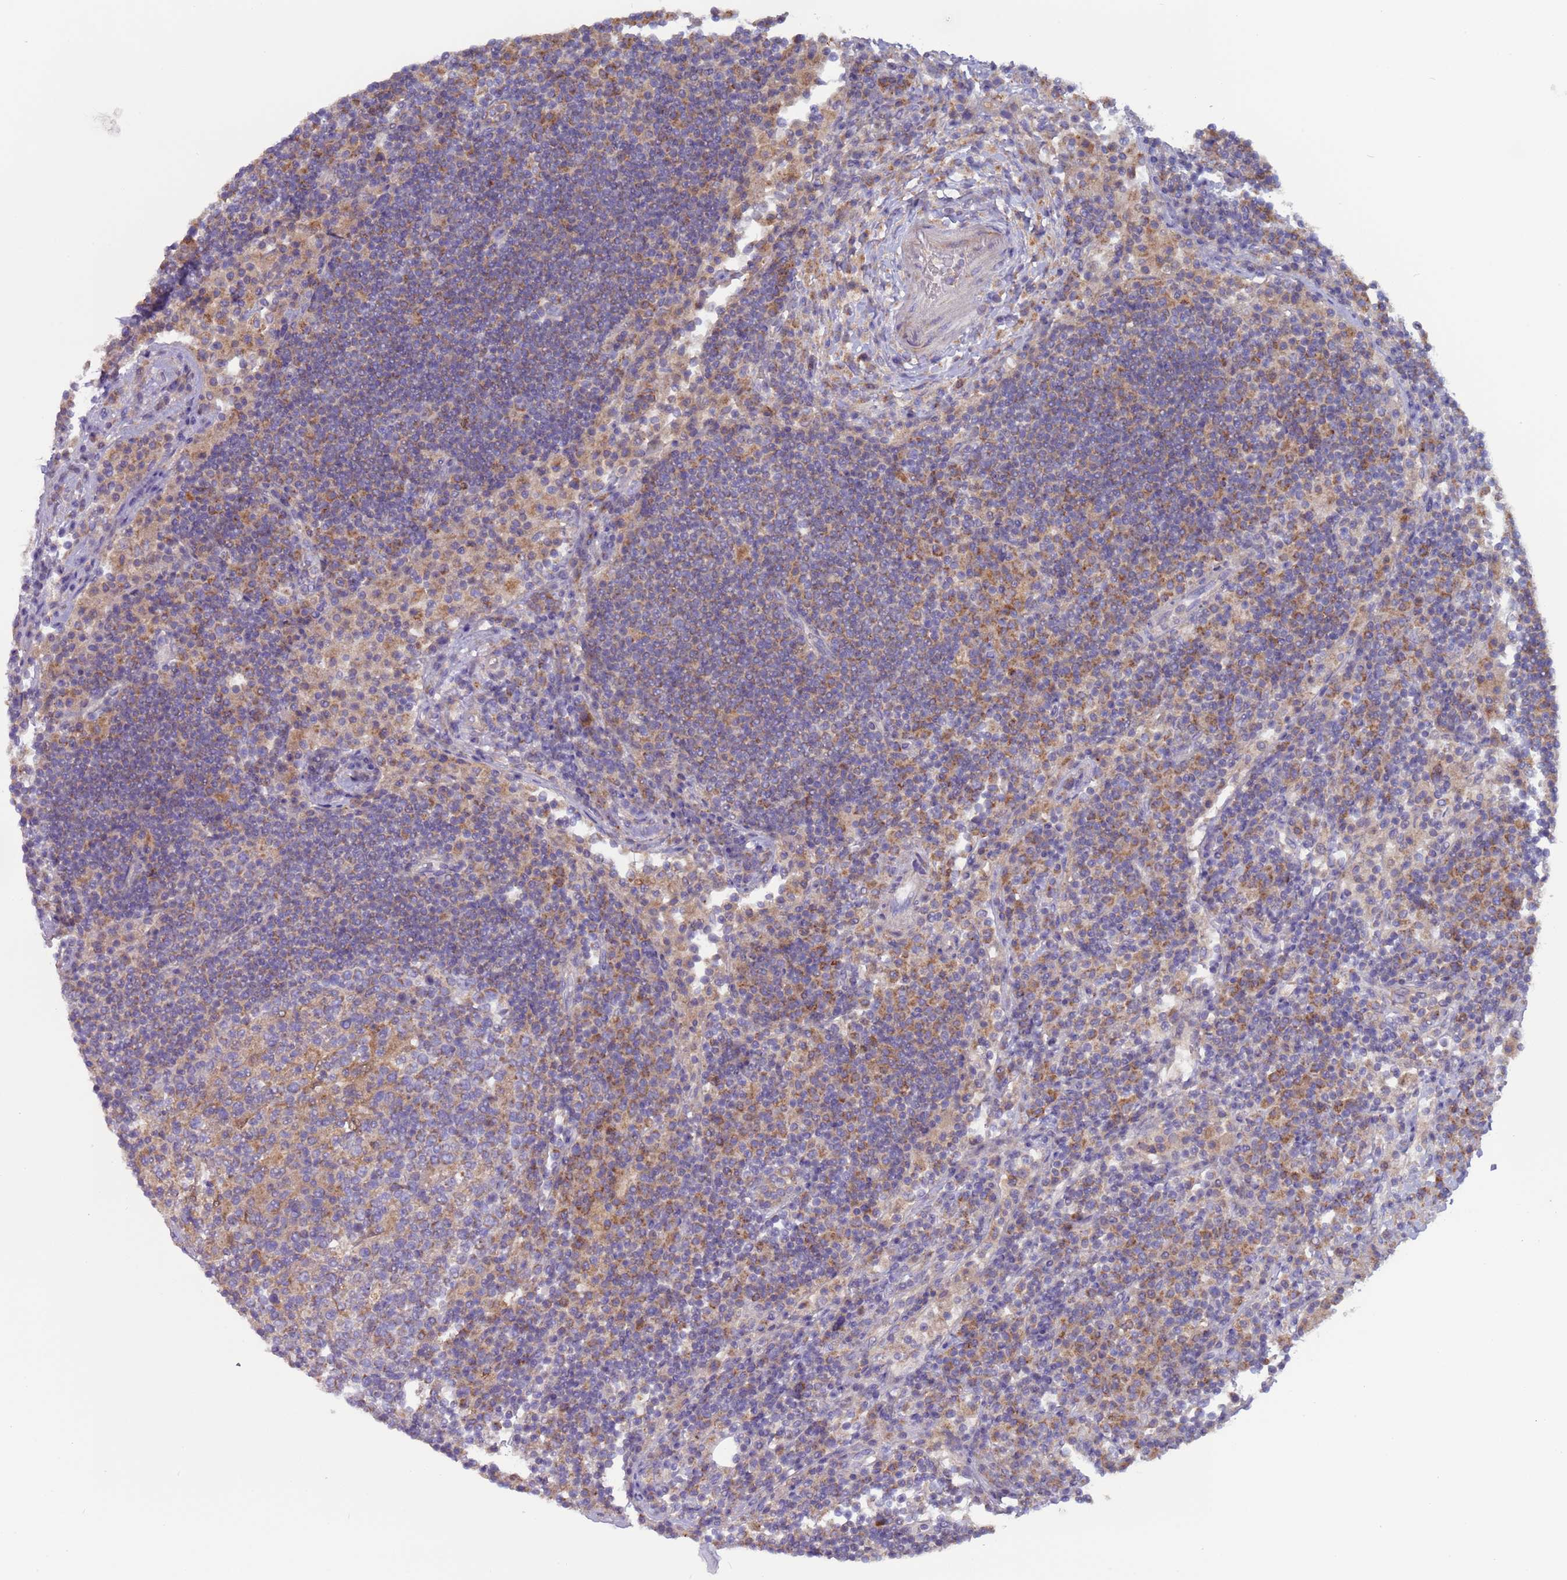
{"staining": {"intensity": "weak", "quantity": "25%-75%", "location": "cytoplasmic/membranous"}, "tissue": "lymph node", "cell_type": "Germinal center cells", "image_type": "normal", "snomed": [{"axis": "morphology", "description": "Normal tissue, NOS"}, {"axis": "topography", "description": "Lymph node"}], "caption": "Germinal center cells show low levels of weak cytoplasmic/membranous positivity in about 25%-75% of cells in unremarkable human lymph node.", "gene": "UQCRQ", "patient": {"sex": "female", "age": 53}}